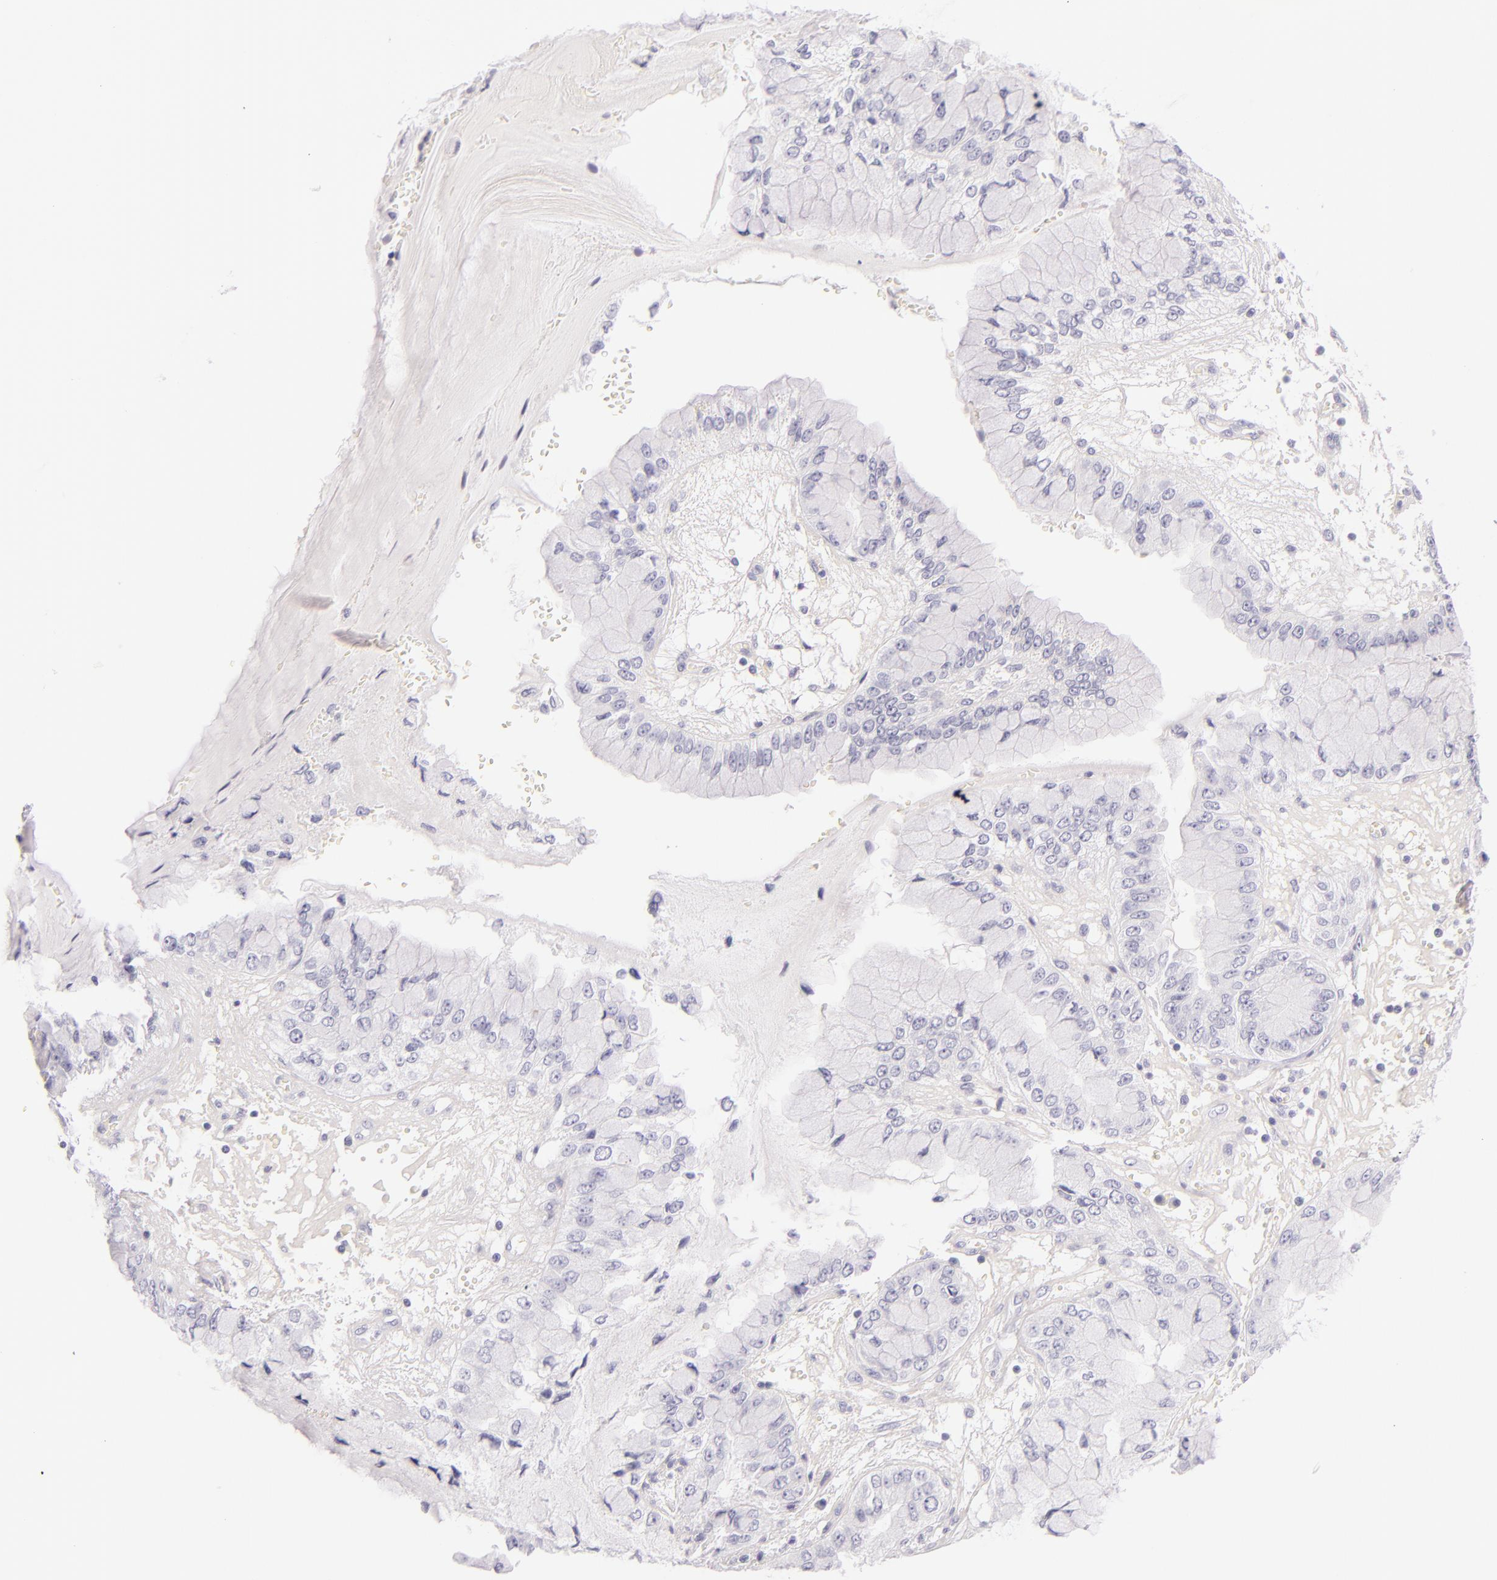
{"staining": {"intensity": "negative", "quantity": "none", "location": "none"}, "tissue": "liver cancer", "cell_type": "Tumor cells", "image_type": "cancer", "snomed": [{"axis": "morphology", "description": "Cholangiocarcinoma"}, {"axis": "topography", "description": "Liver"}], "caption": "There is no significant staining in tumor cells of liver cancer. (Stains: DAB IHC with hematoxylin counter stain, Microscopy: brightfield microscopy at high magnification).", "gene": "INA", "patient": {"sex": "female", "age": 79}}